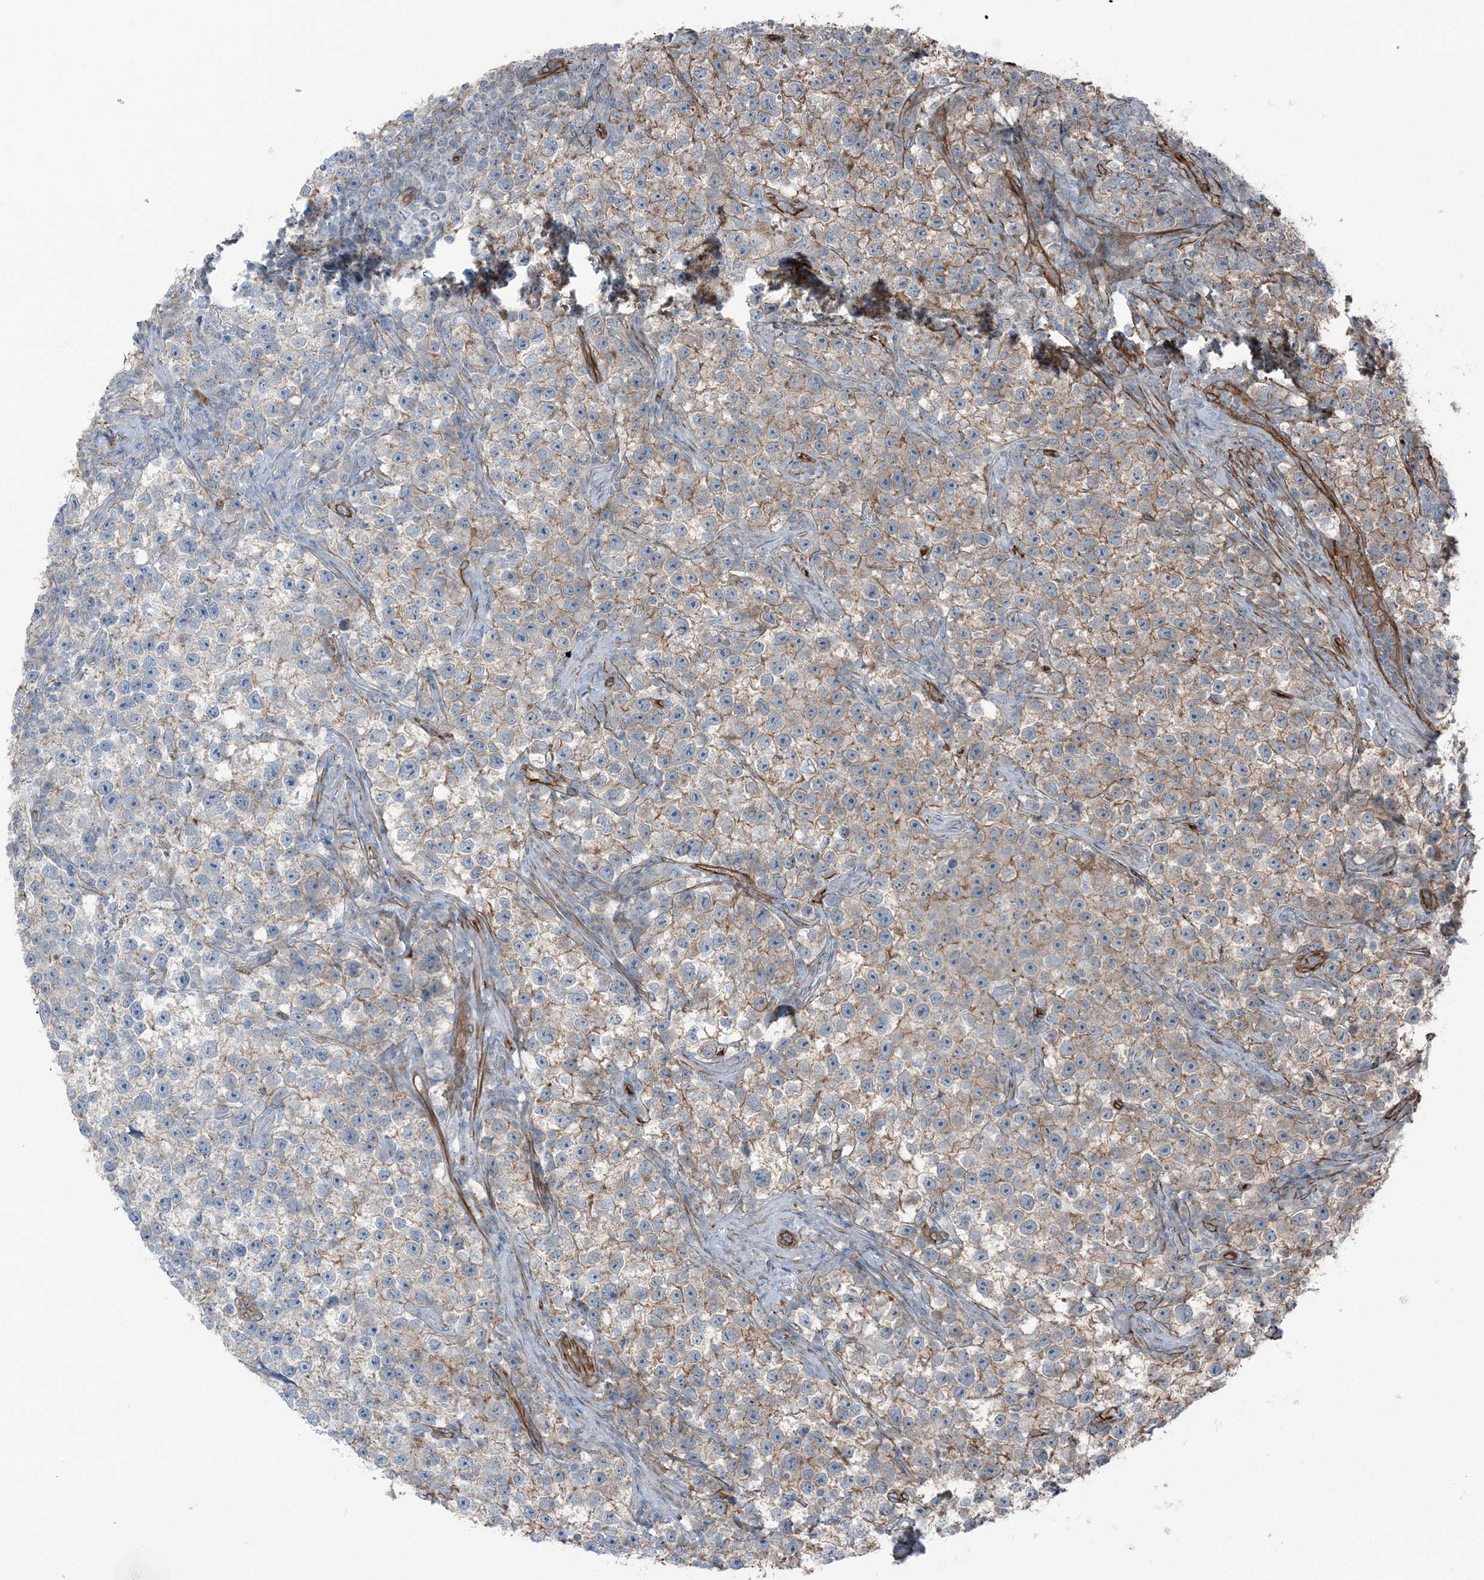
{"staining": {"intensity": "moderate", "quantity": "25%-75%", "location": "cytoplasmic/membranous"}, "tissue": "testis cancer", "cell_type": "Tumor cells", "image_type": "cancer", "snomed": [{"axis": "morphology", "description": "Seminoma, NOS"}, {"axis": "topography", "description": "Testis"}], "caption": "This micrograph exhibits testis cancer stained with immunohistochemistry (IHC) to label a protein in brown. The cytoplasmic/membranous of tumor cells show moderate positivity for the protein. Nuclei are counter-stained blue.", "gene": "ZFP90", "patient": {"sex": "male", "age": 22}}